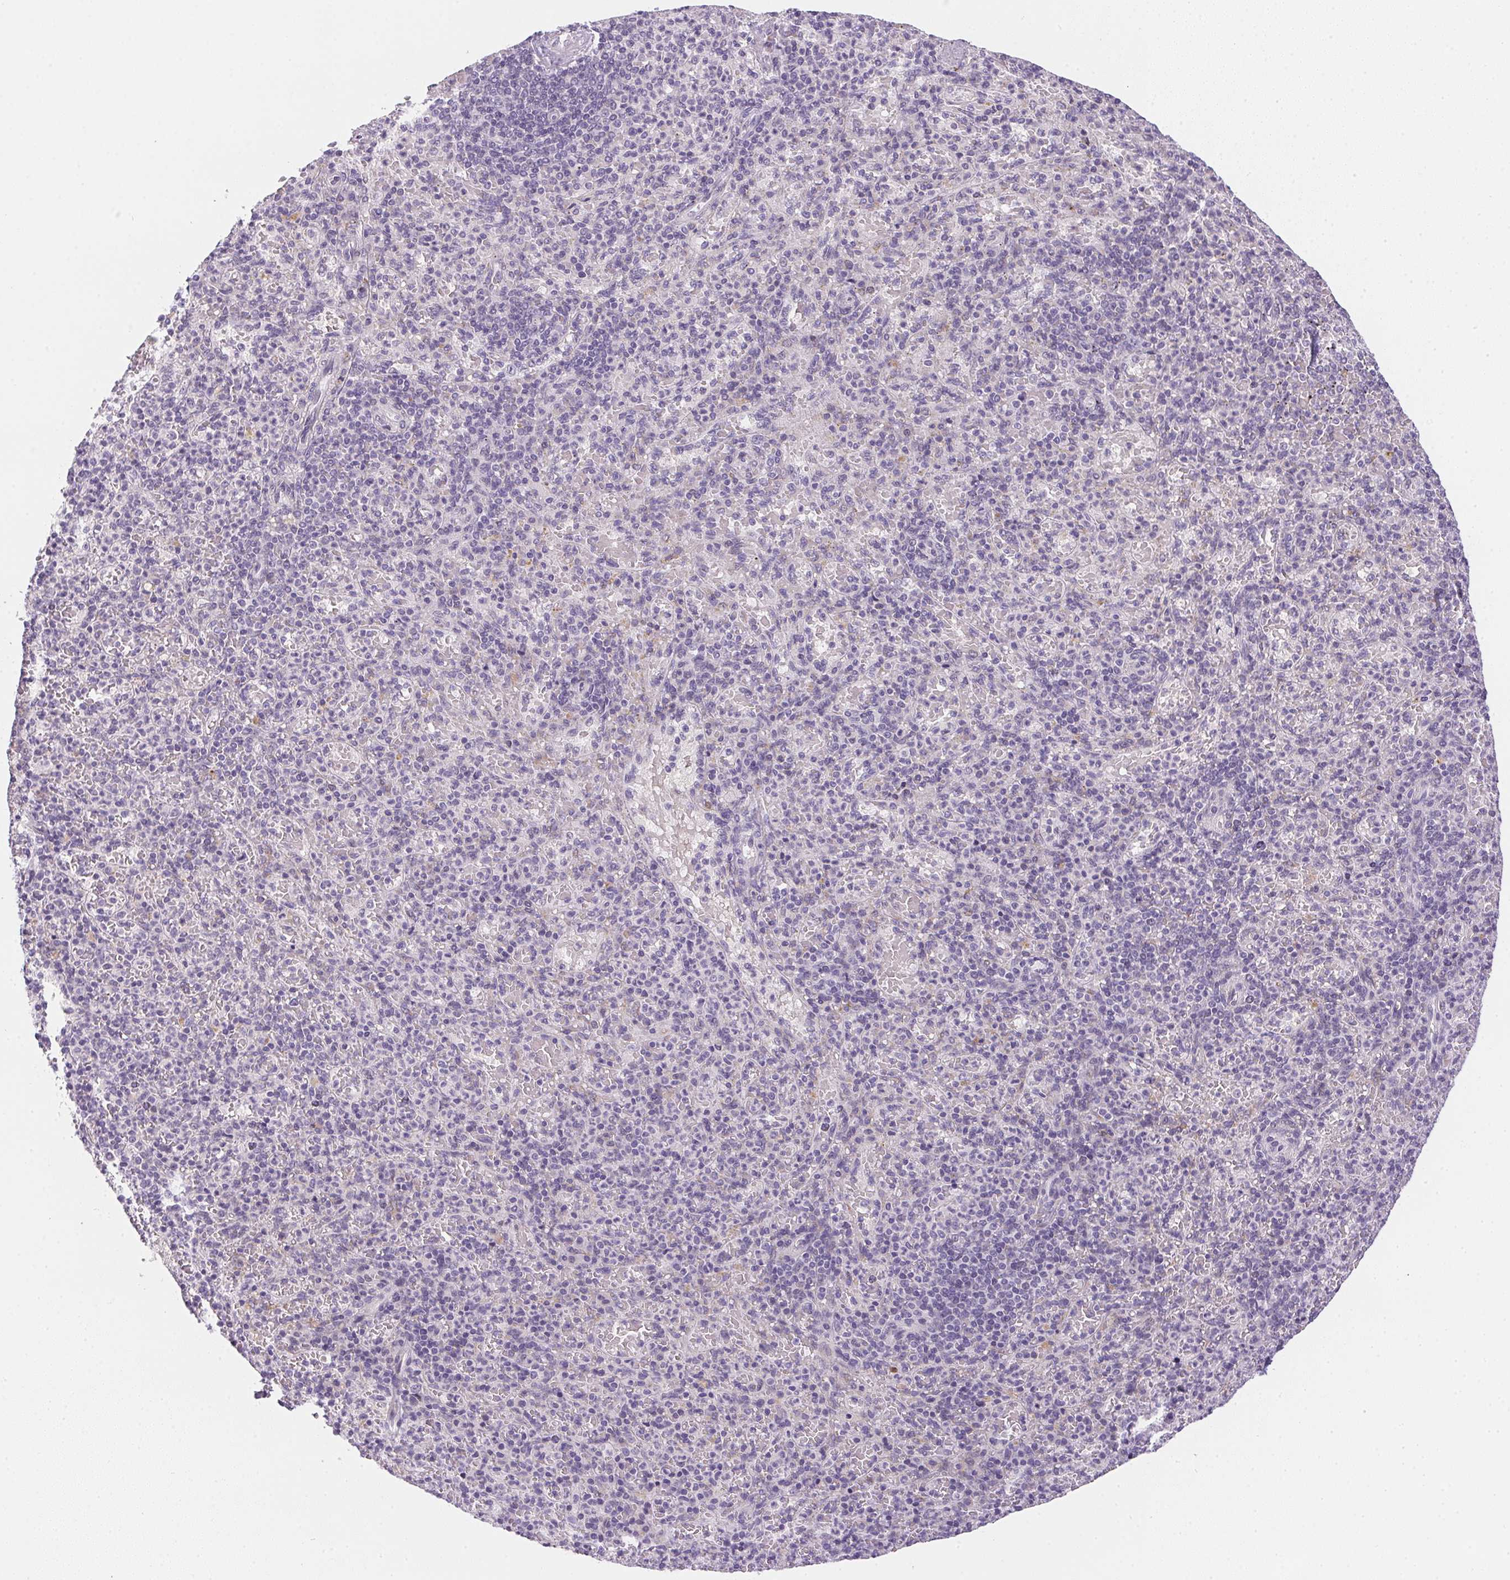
{"staining": {"intensity": "negative", "quantity": "none", "location": "none"}, "tissue": "spleen", "cell_type": "Cells in red pulp", "image_type": "normal", "snomed": [{"axis": "morphology", "description": "Normal tissue, NOS"}, {"axis": "topography", "description": "Spleen"}], "caption": "The histopathology image exhibits no staining of cells in red pulp in normal spleen.", "gene": "GSDMC", "patient": {"sex": "female", "age": 74}}